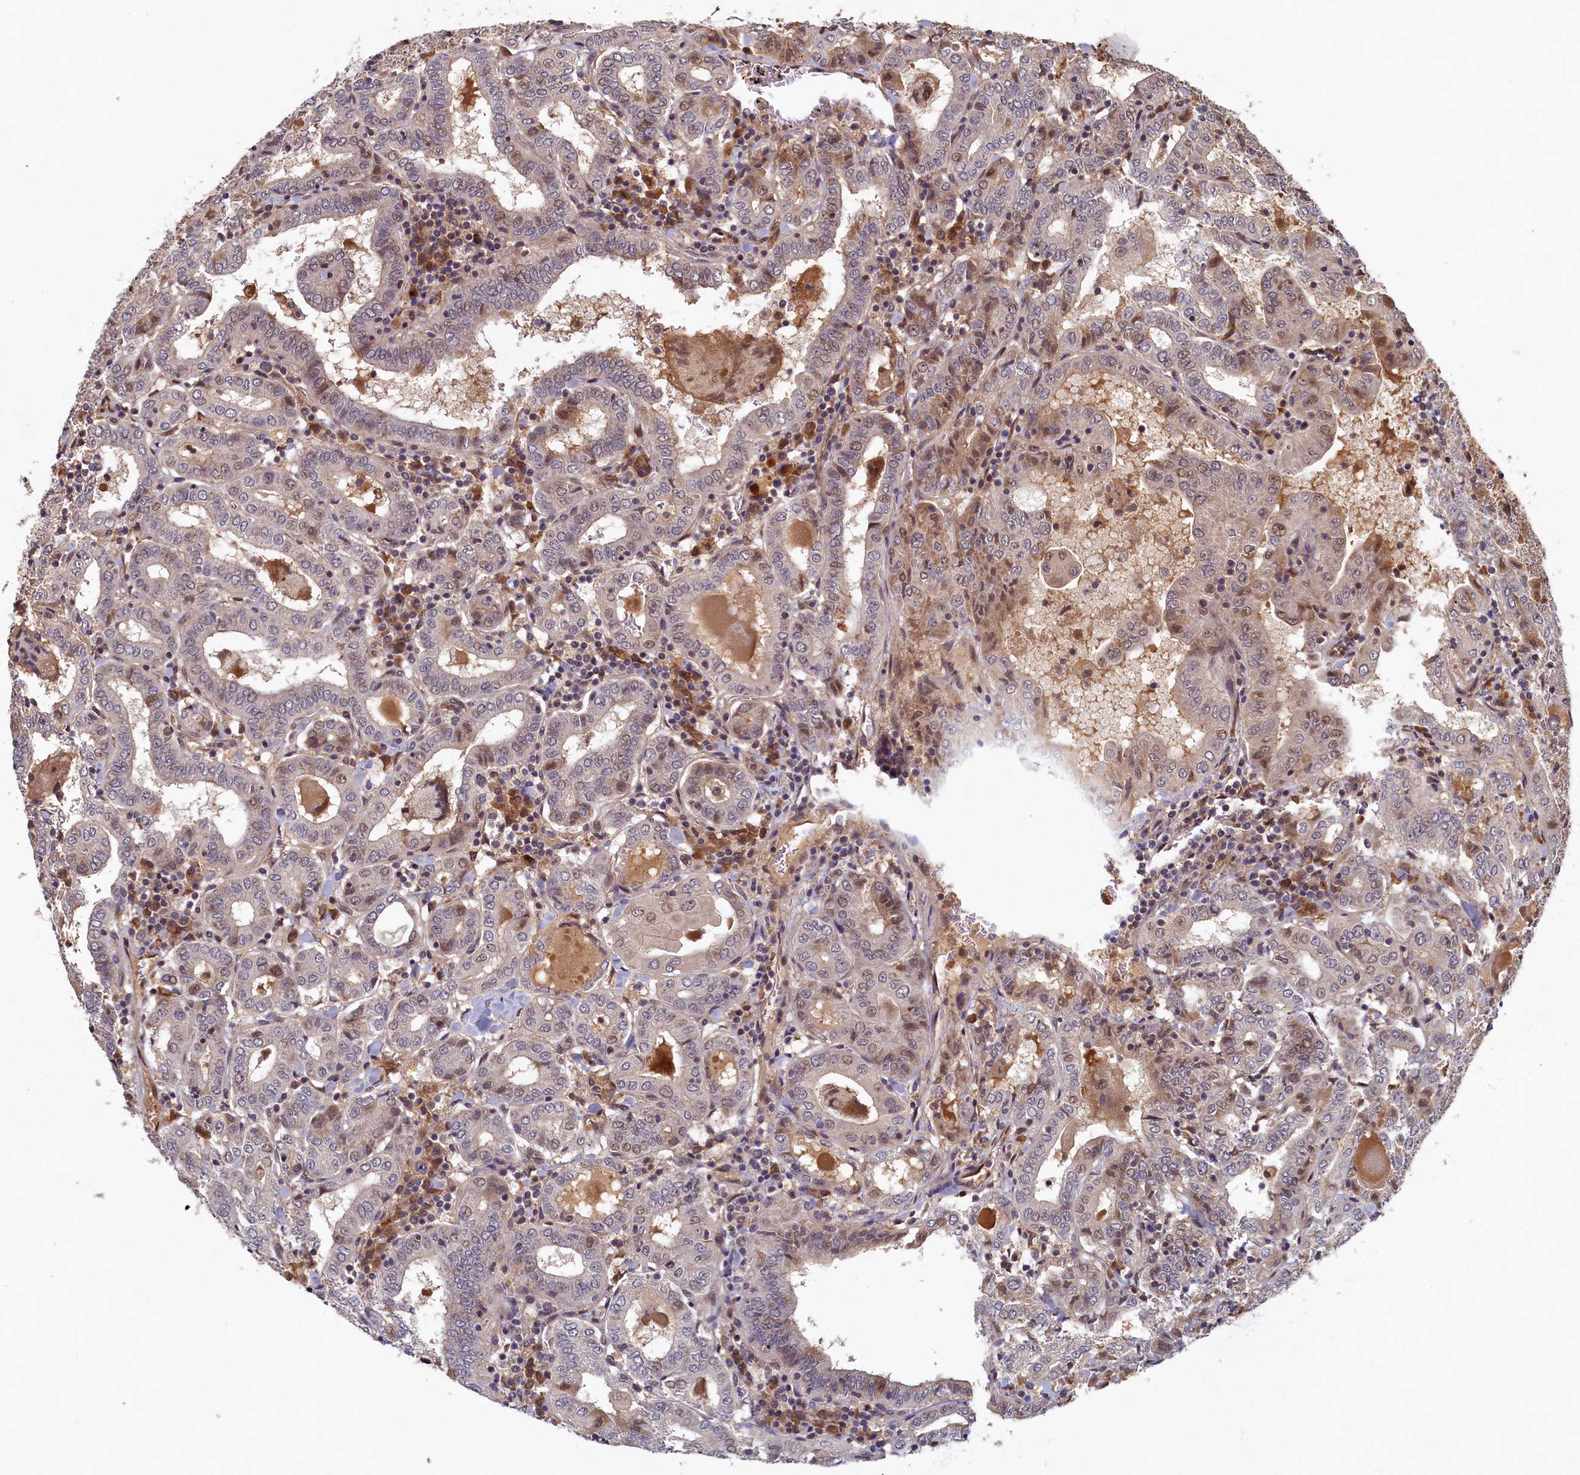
{"staining": {"intensity": "weak", "quantity": "<25%", "location": "nuclear"}, "tissue": "thyroid cancer", "cell_type": "Tumor cells", "image_type": "cancer", "snomed": [{"axis": "morphology", "description": "Papillary adenocarcinoma, NOS"}, {"axis": "topography", "description": "Thyroid gland"}], "caption": "A high-resolution histopathology image shows IHC staining of thyroid cancer (papillary adenocarcinoma), which exhibits no significant staining in tumor cells. Nuclei are stained in blue.", "gene": "LCMT2", "patient": {"sex": "female", "age": 72}}